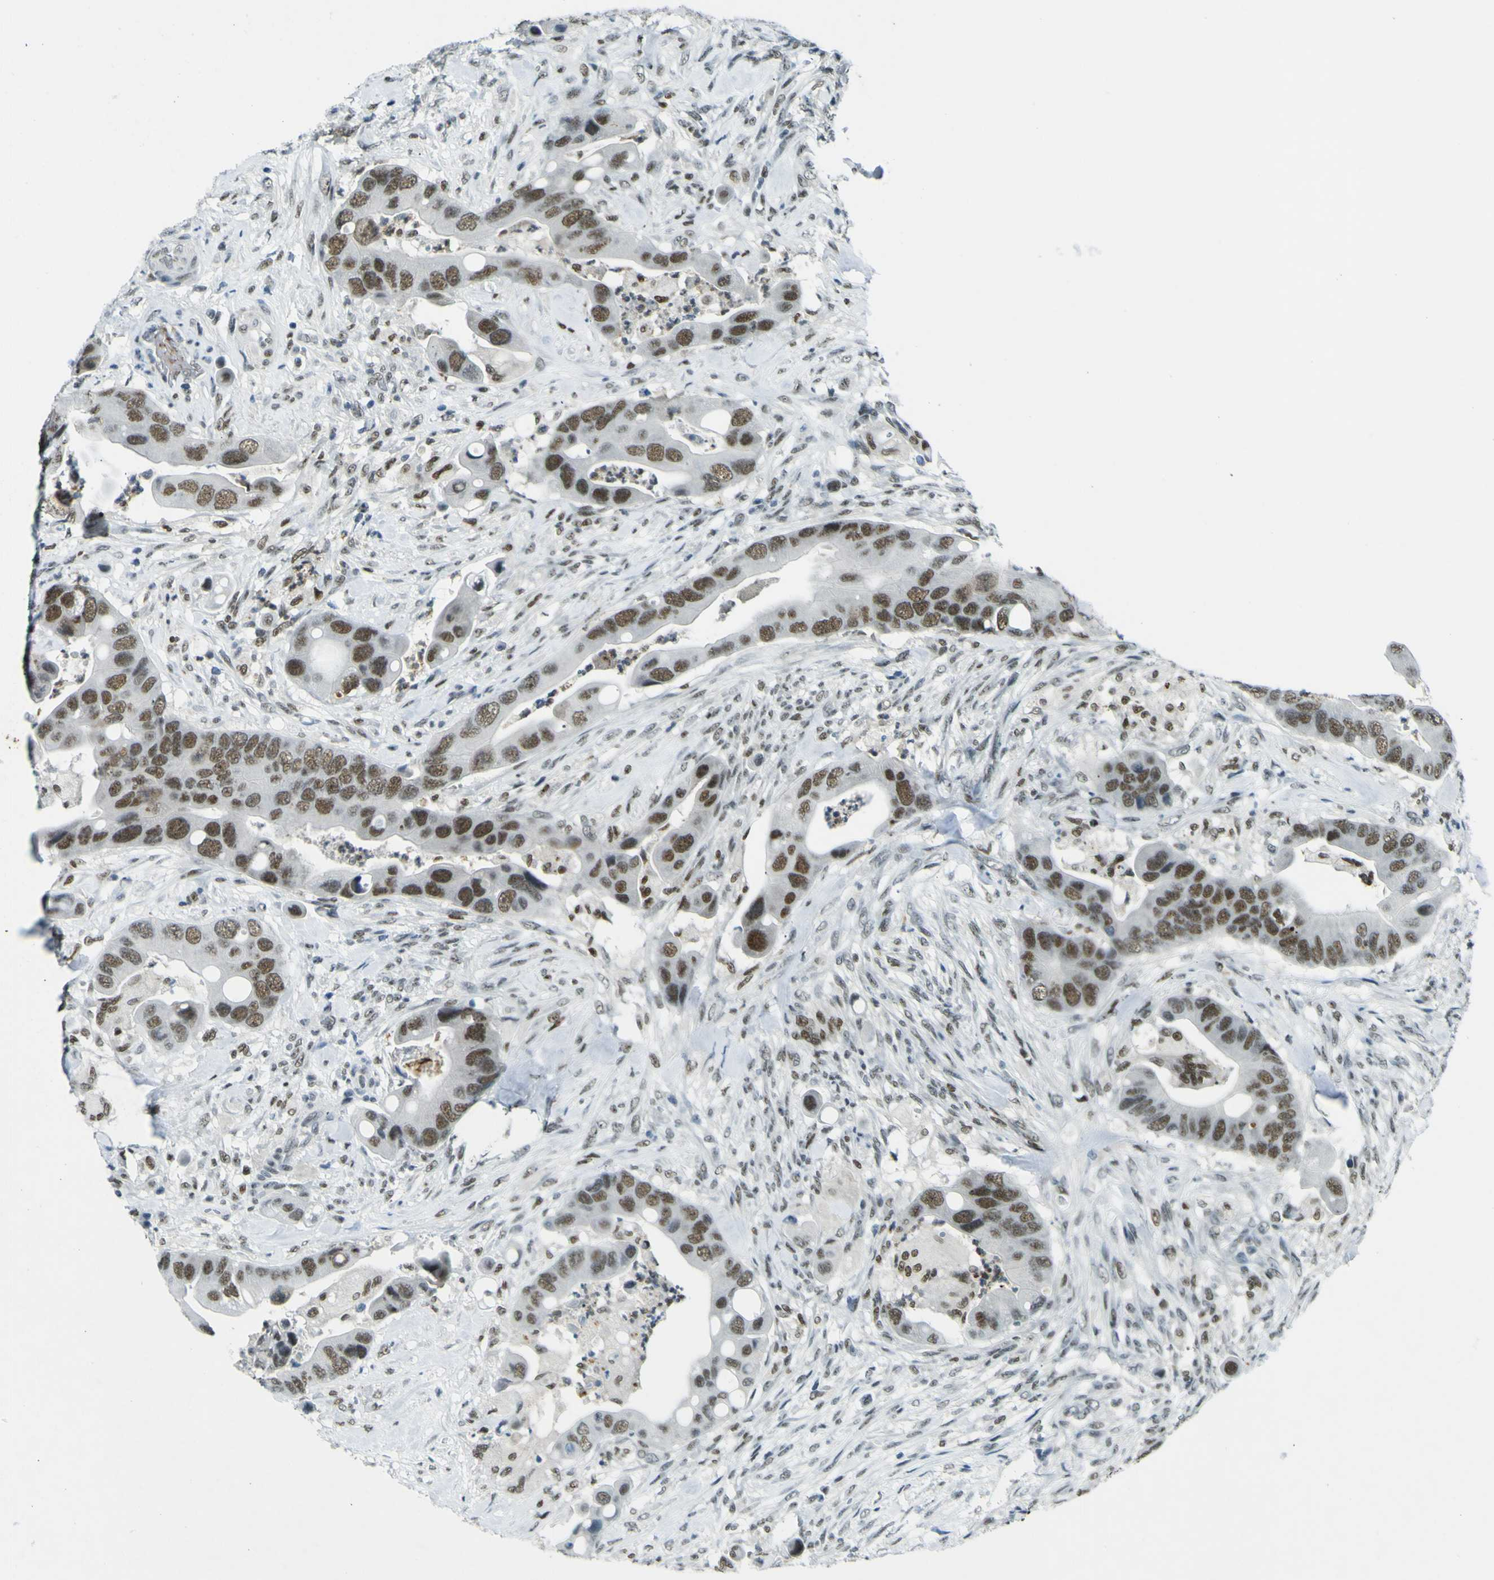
{"staining": {"intensity": "moderate", "quantity": ">75%", "location": "nuclear"}, "tissue": "colorectal cancer", "cell_type": "Tumor cells", "image_type": "cancer", "snomed": [{"axis": "morphology", "description": "Adenocarcinoma, NOS"}, {"axis": "topography", "description": "Rectum"}], "caption": "IHC of colorectal adenocarcinoma shows medium levels of moderate nuclear staining in approximately >75% of tumor cells.", "gene": "CEBPG", "patient": {"sex": "female", "age": 57}}